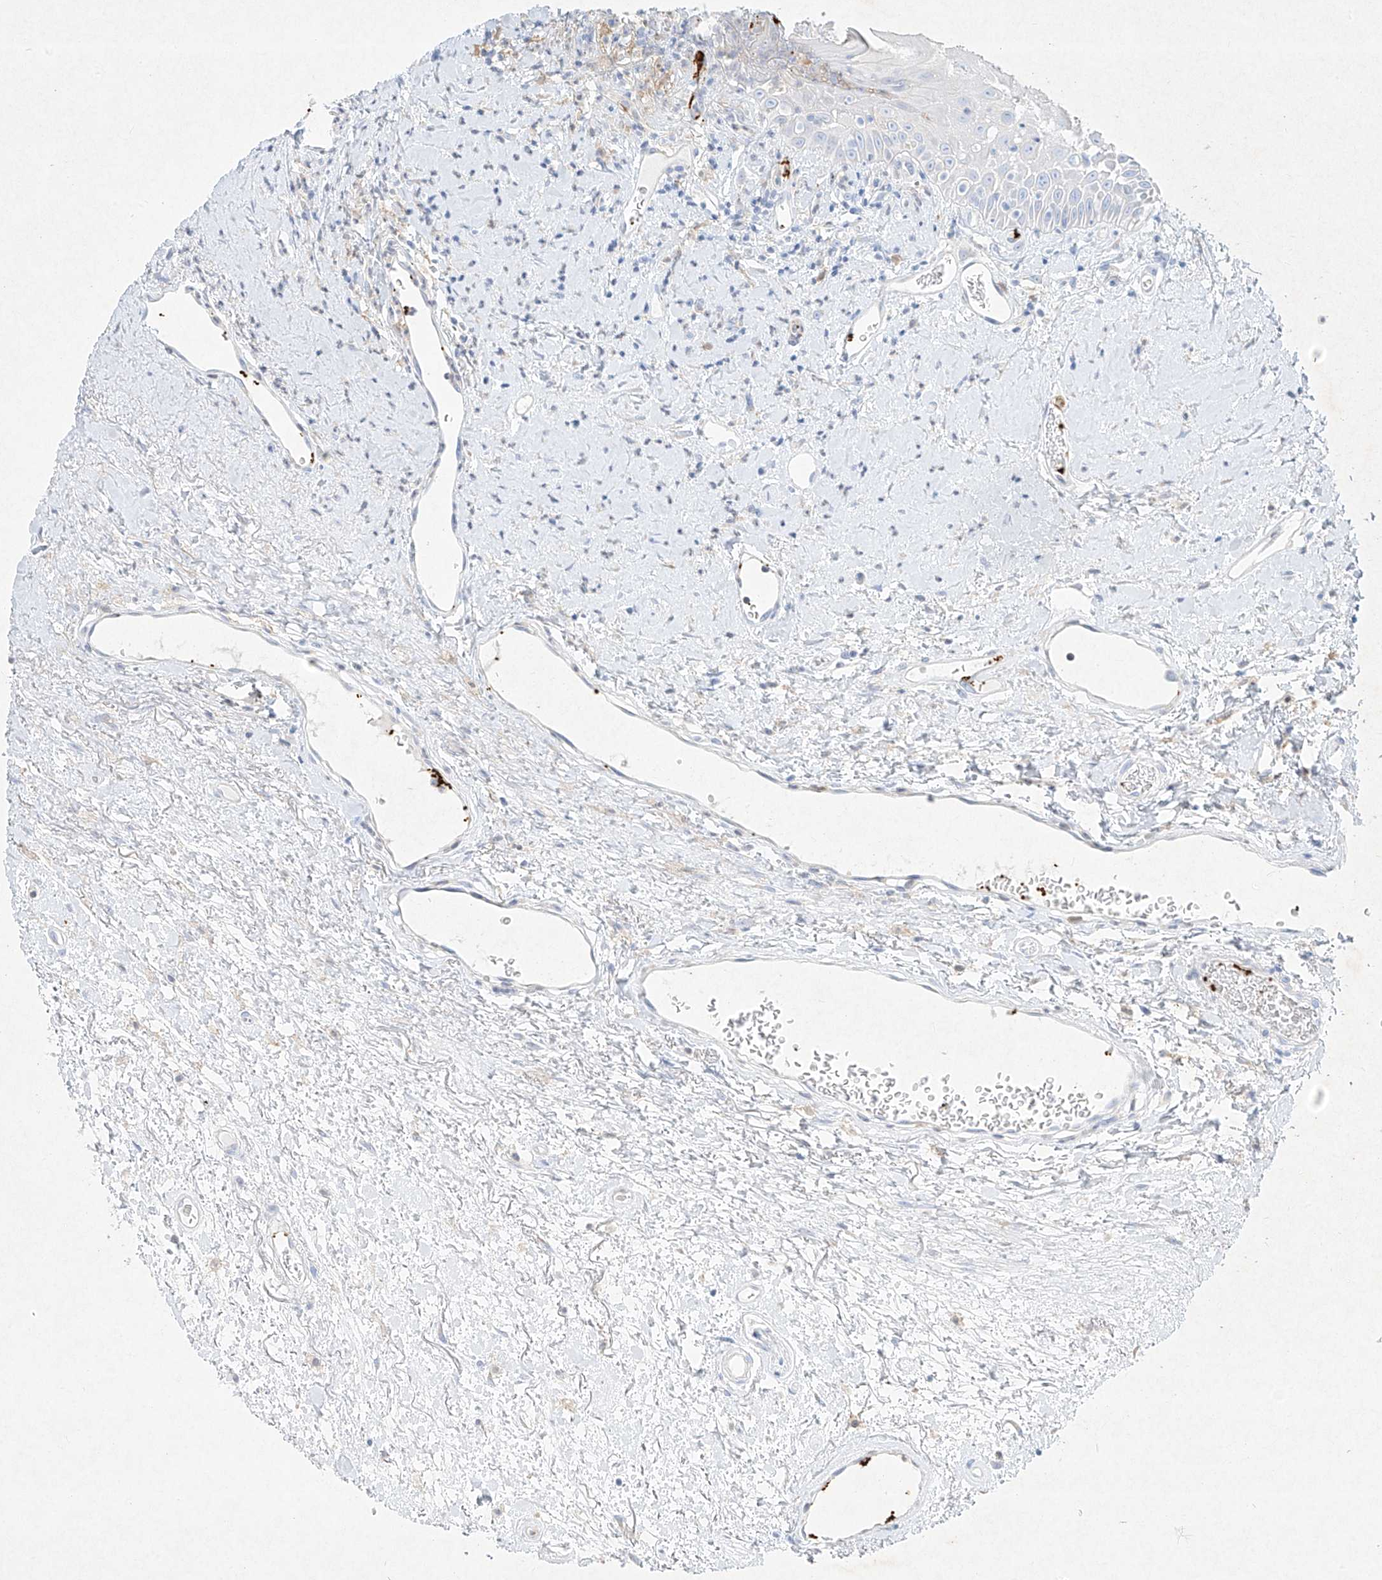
{"staining": {"intensity": "negative", "quantity": "none", "location": "none"}, "tissue": "oral mucosa", "cell_type": "Squamous epithelial cells", "image_type": "normal", "snomed": [{"axis": "morphology", "description": "Normal tissue, NOS"}, {"axis": "topography", "description": "Oral tissue"}], "caption": "Immunohistochemistry (IHC) of unremarkable oral mucosa reveals no positivity in squamous epithelial cells.", "gene": "PLEK", "patient": {"sex": "female", "age": 76}}